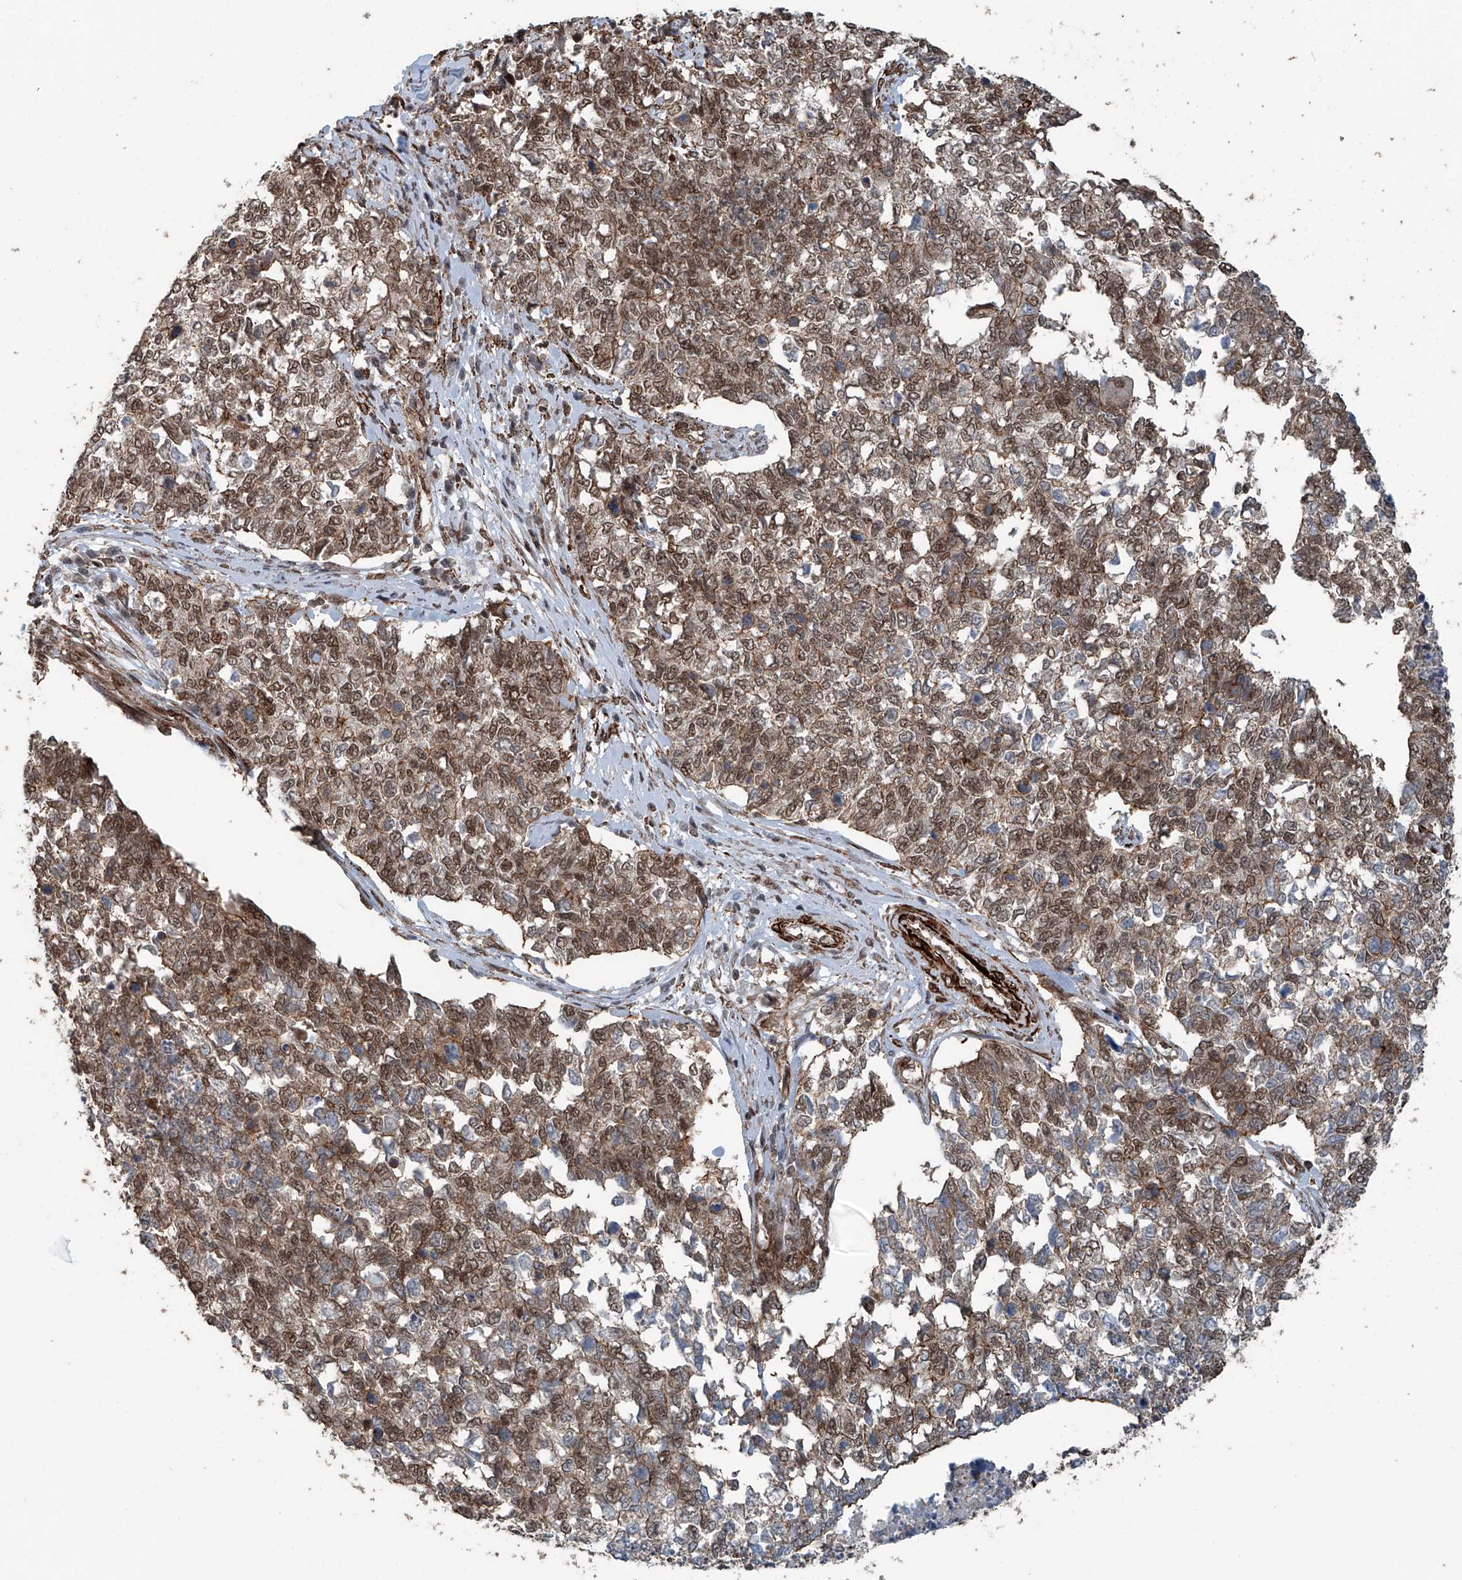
{"staining": {"intensity": "moderate", "quantity": ">75%", "location": "nuclear"}, "tissue": "cervical cancer", "cell_type": "Tumor cells", "image_type": "cancer", "snomed": [{"axis": "morphology", "description": "Squamous cell carcinoma, NOS"}, {"axis": "topography", "description": "Cervix"}], "caption": "Cervical squamous cell carcinoma was stained to show a protein in brown. There is medium levels of moderate nuclear expression in about >75% of tumor cells.", "gene": "SDE2", "patient": {"sex": "female", "age": 63}}